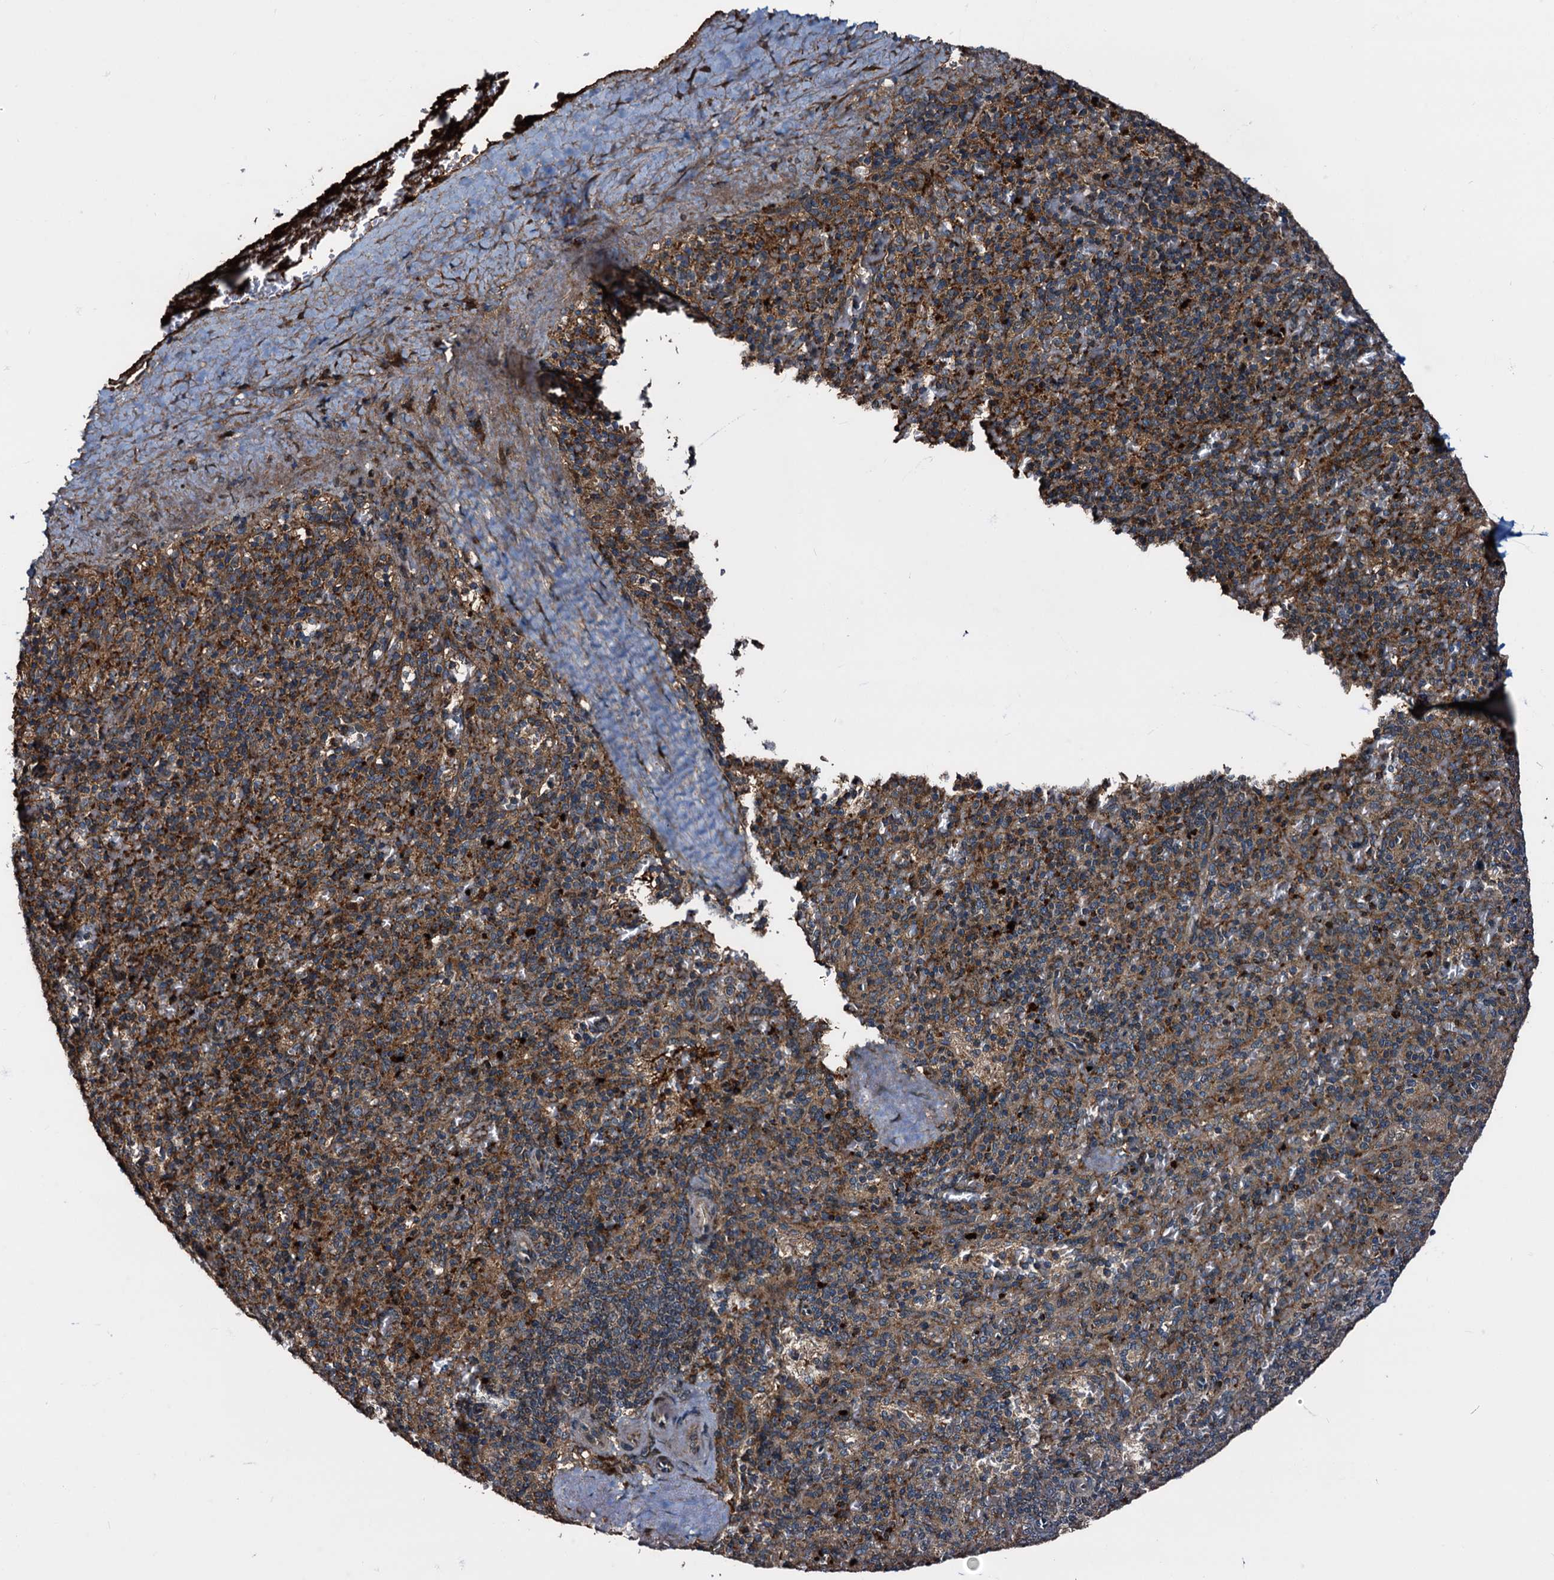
{"staining": {"intensity": "moderate", "quantity": "25%-75%", "location": "cytoplasmic/membranous"}, "tissue": "spleen", "cell_type": "Cells in red pulp", "image_type": "normal", "snomed": [{"axis": "morphology", "description": "Normal tissue, NOS"}, {"axis": "topography", "description": "Spleen"}], "caption": "An image showing moderate cytoplasmic/membranous positivity in about 25%-75% of cells in red pulp in unremarkable spleen, as visualized by brown immunohistochemical staining.", "gene": "PEX5", "patient": {"sex": "male", "age": 82}}